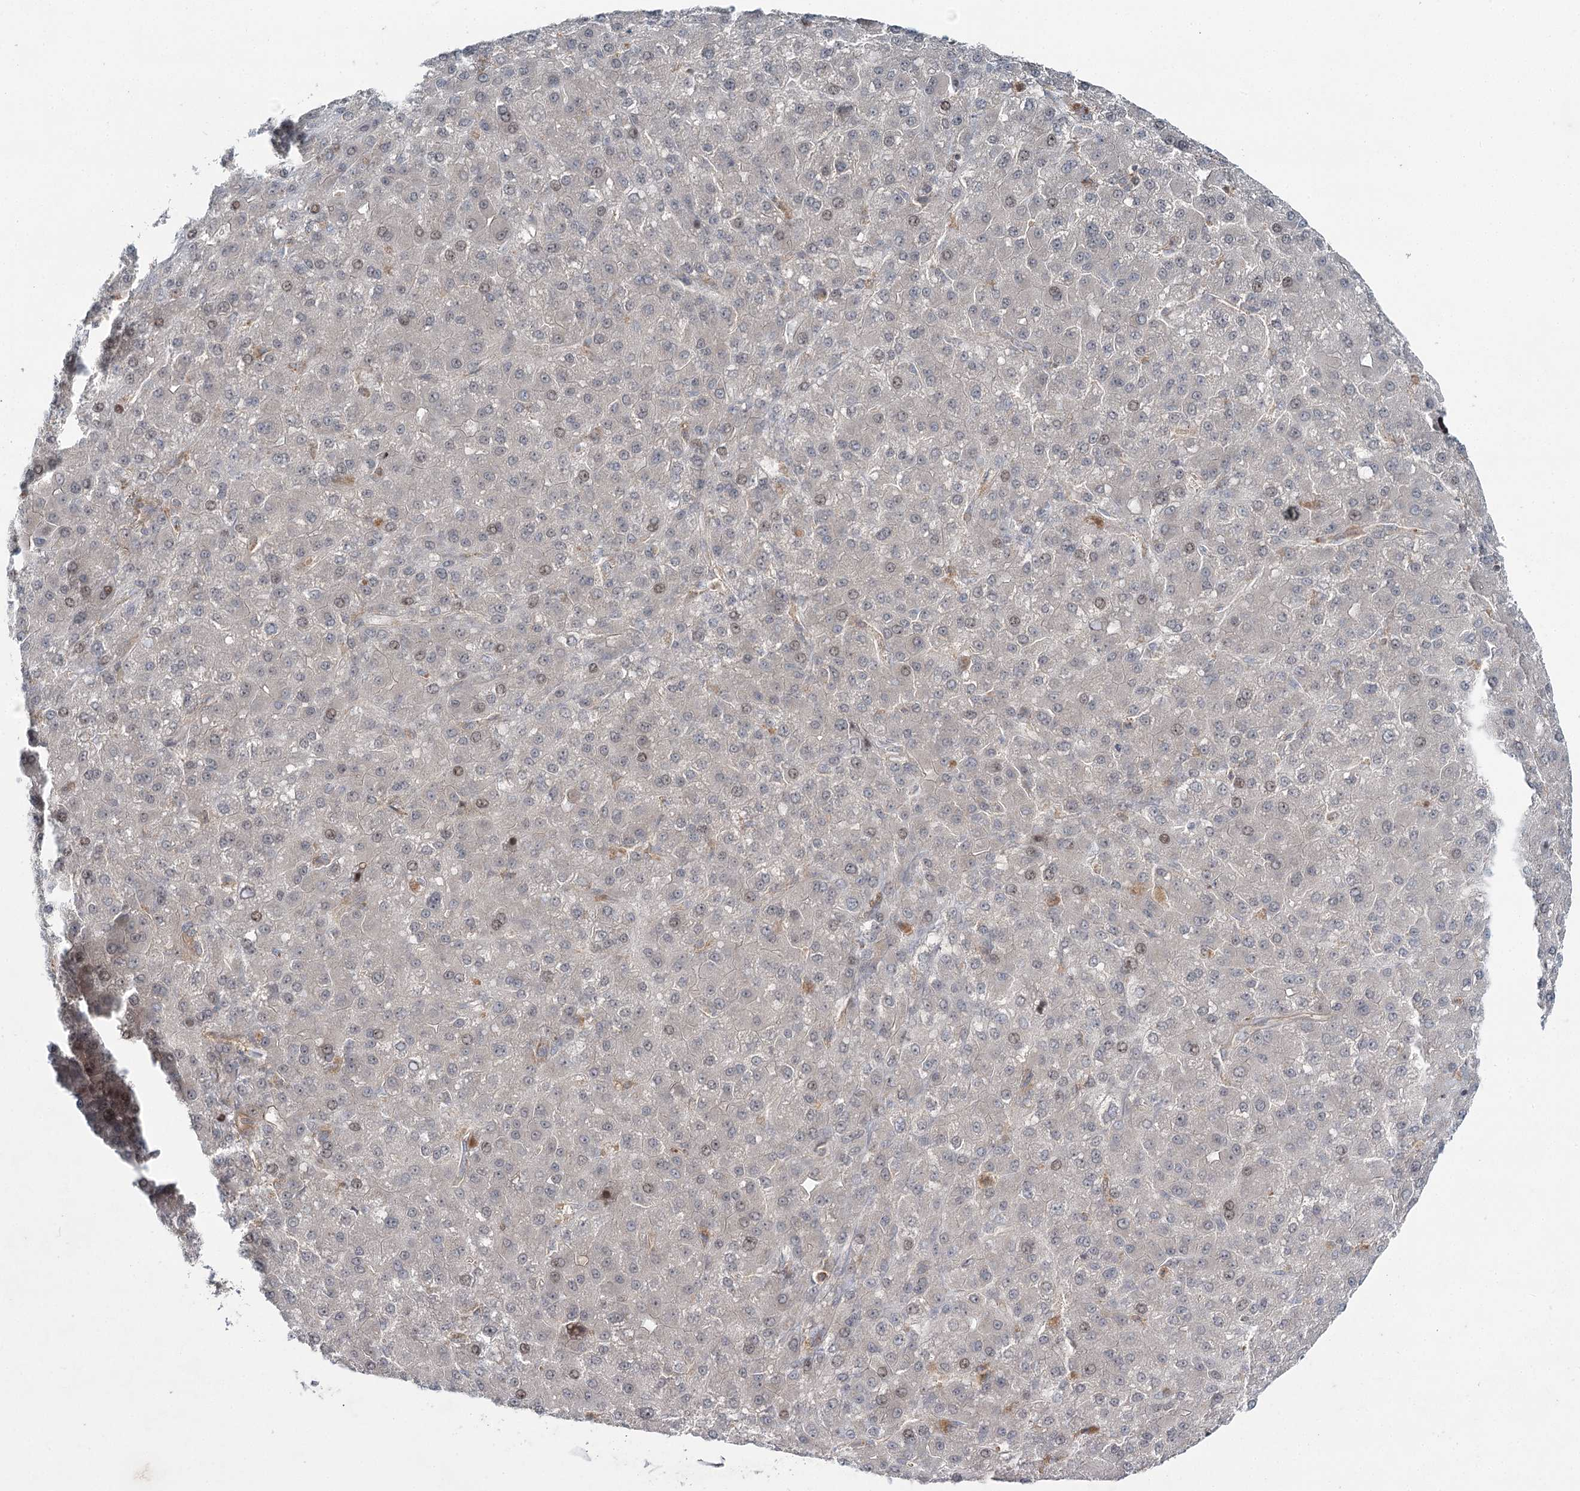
{"staining": {"intensity": "weak", "quantity": "<25%", "location": "nuclear"}, "tissue": "liver cancer", "cell_type": "Tumor cells", "image_type": "cancer", "snomed": [{"axis": "morphology", "description": "Carcinoma, Hepatocellular, NOS"}, {"axis": "topography", "description": "Liver"}], "caption": "Immunohistochemistry (IHC) photomicrograph of neoplastic tissue: human liver hepatocellular carcinoma stained with DAB demonstrates no significant protein expression in tumor cells.", "gene": "WDR44", "patient": {"sex": "male", "age": 67}}